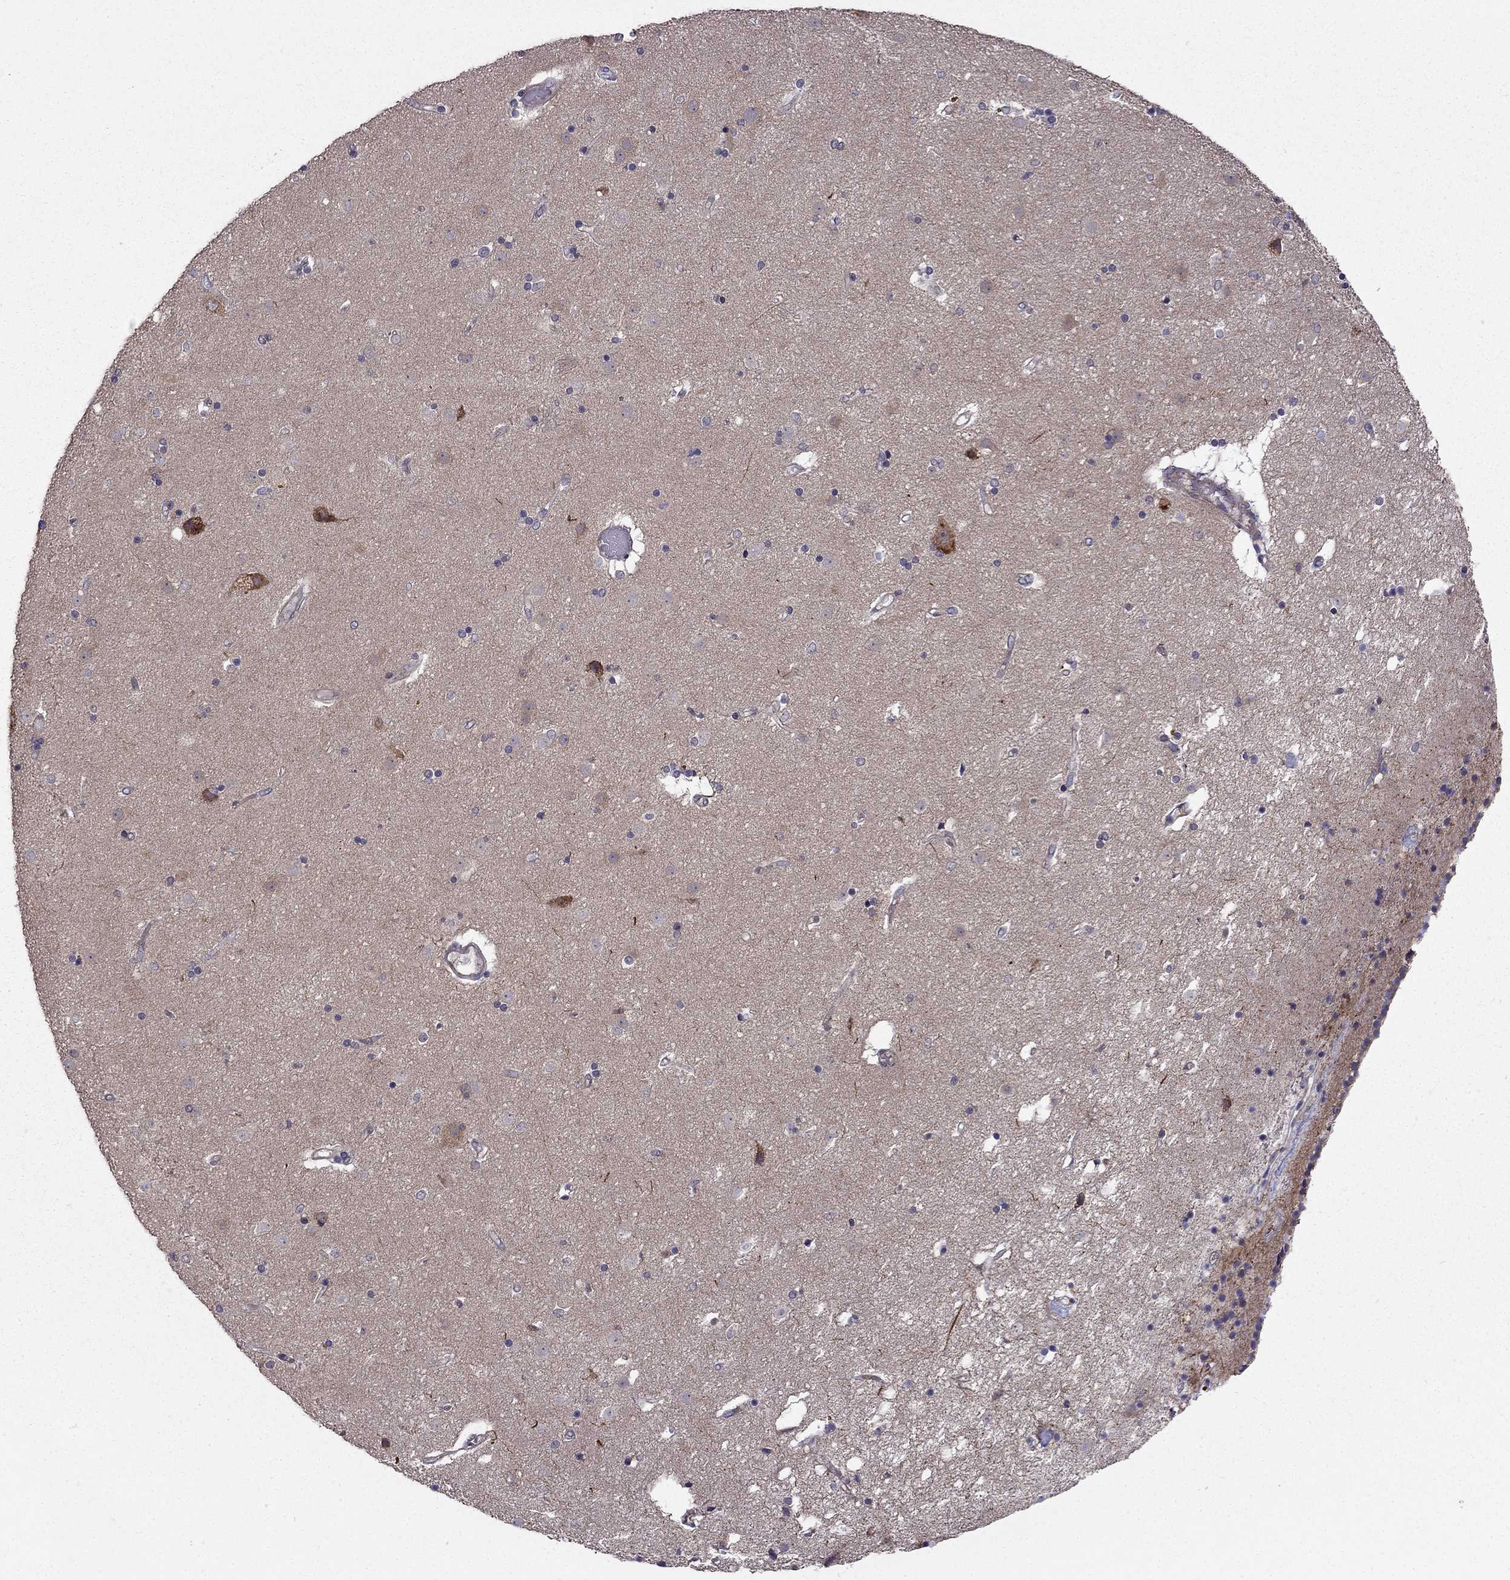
{"staining": {"intensity": "negative", "quantity": "none", "location": "none"}, "tissue": "caudate", "cell_type": "Glial cells", "image_type": "normal", "snomed": [{"axis": "morphology", "description": "Normal tissue, NOS"}, {"axis": "topography", "description": "Lateral ventricle wall"}], "caption": "Caudate stained for a protein using immunohistochemistry (IHC) demonstrates no expression glial cells.", "gene": "ARHGEF28", "patient": {"sex": "female", "age": 71}}